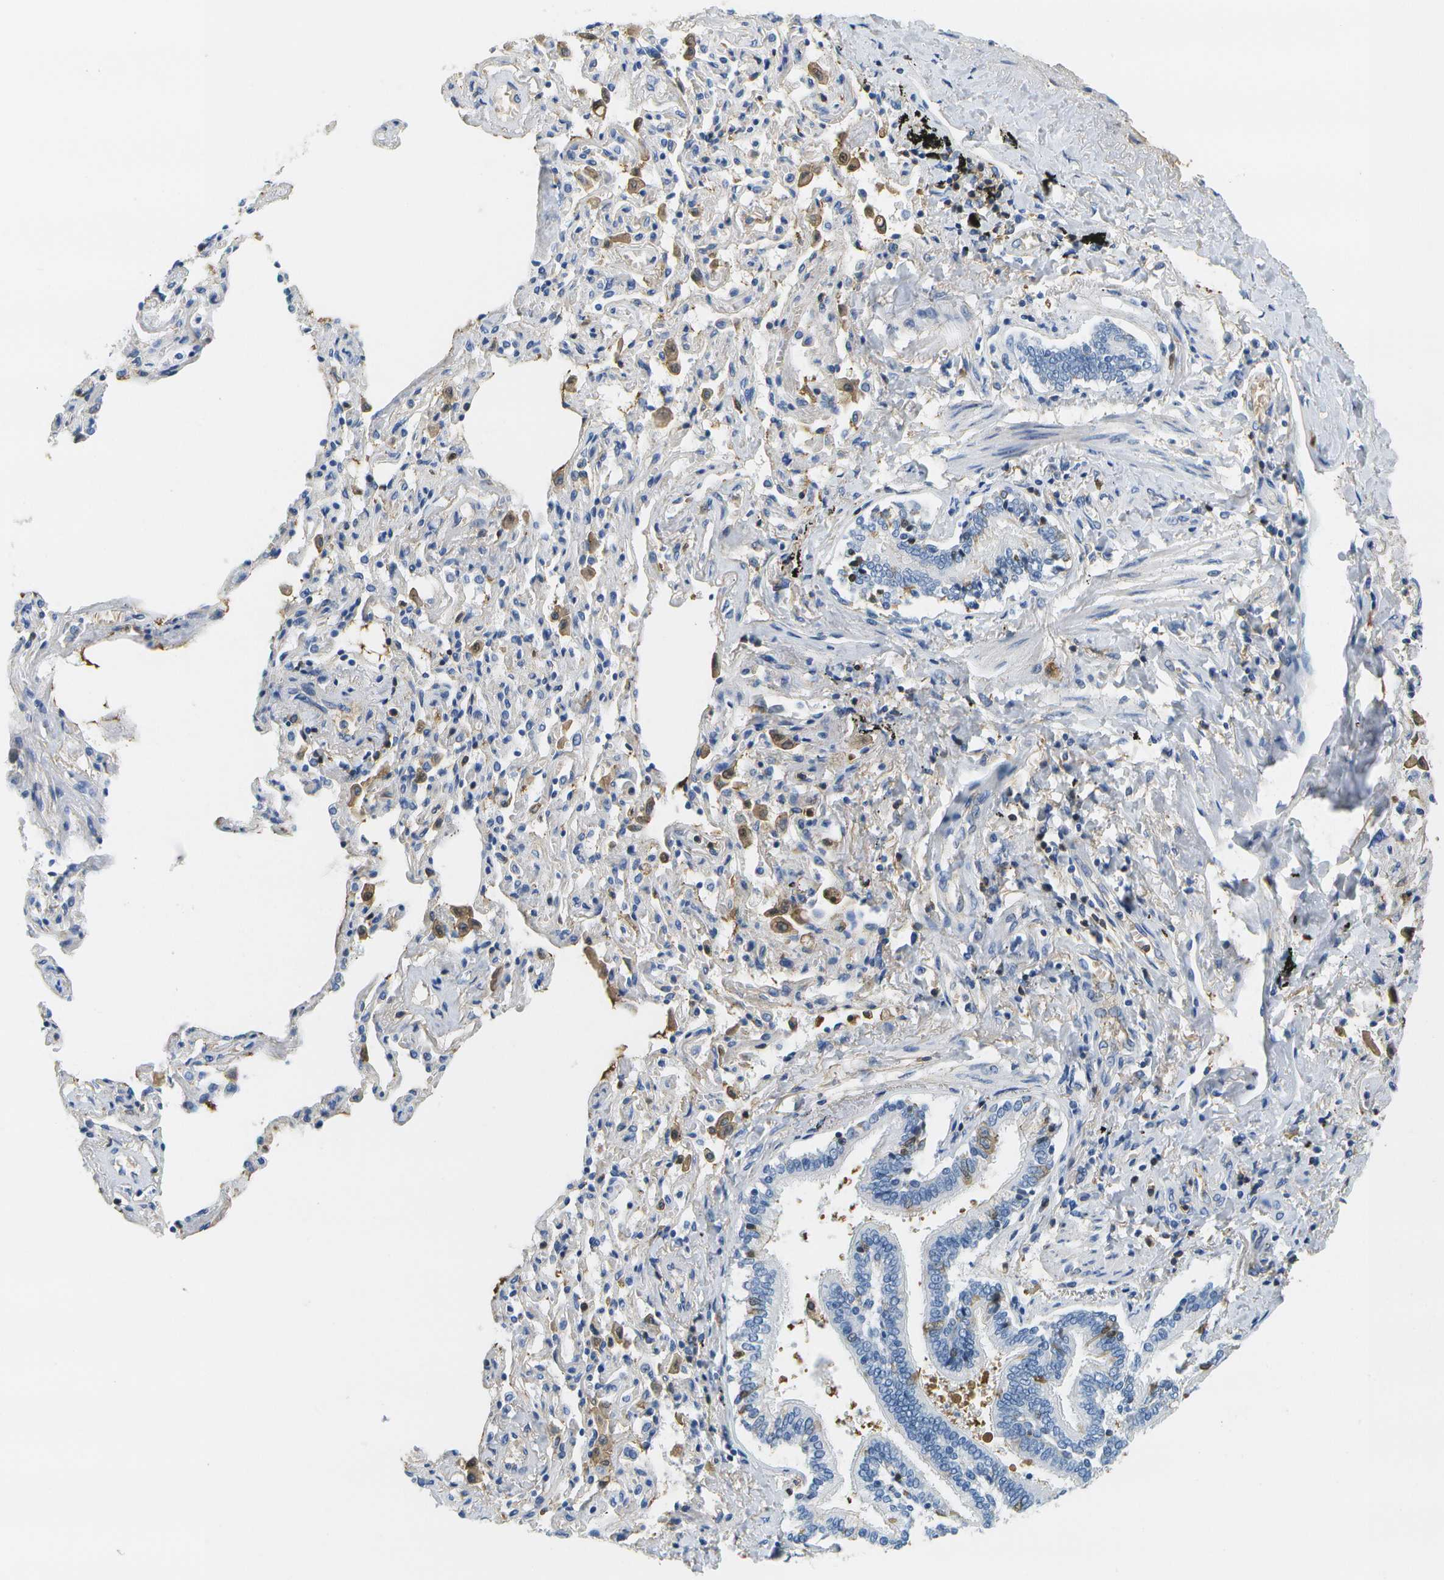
{"staining": {"intensity": "negative", "quantity": "none", "location": "none"}, "tissue": "bronchus", "cell_type": "Respiratory epithelial cells", "image_type": "normal", "snomed": [{"axis": "morphology", "description": "Normal tissue, NOS"}, {"axis": "topography", "description": "Bronchus"}, {"axis": "topography", "description": "Lung"}], "caption": "Immunohistochemistry (IHC) of unremarkable human bronchus reveals no staining in respiratory epithelial cells.", "gene": "SERPINA1", "patient": {"sex": "male", "age": 64}}